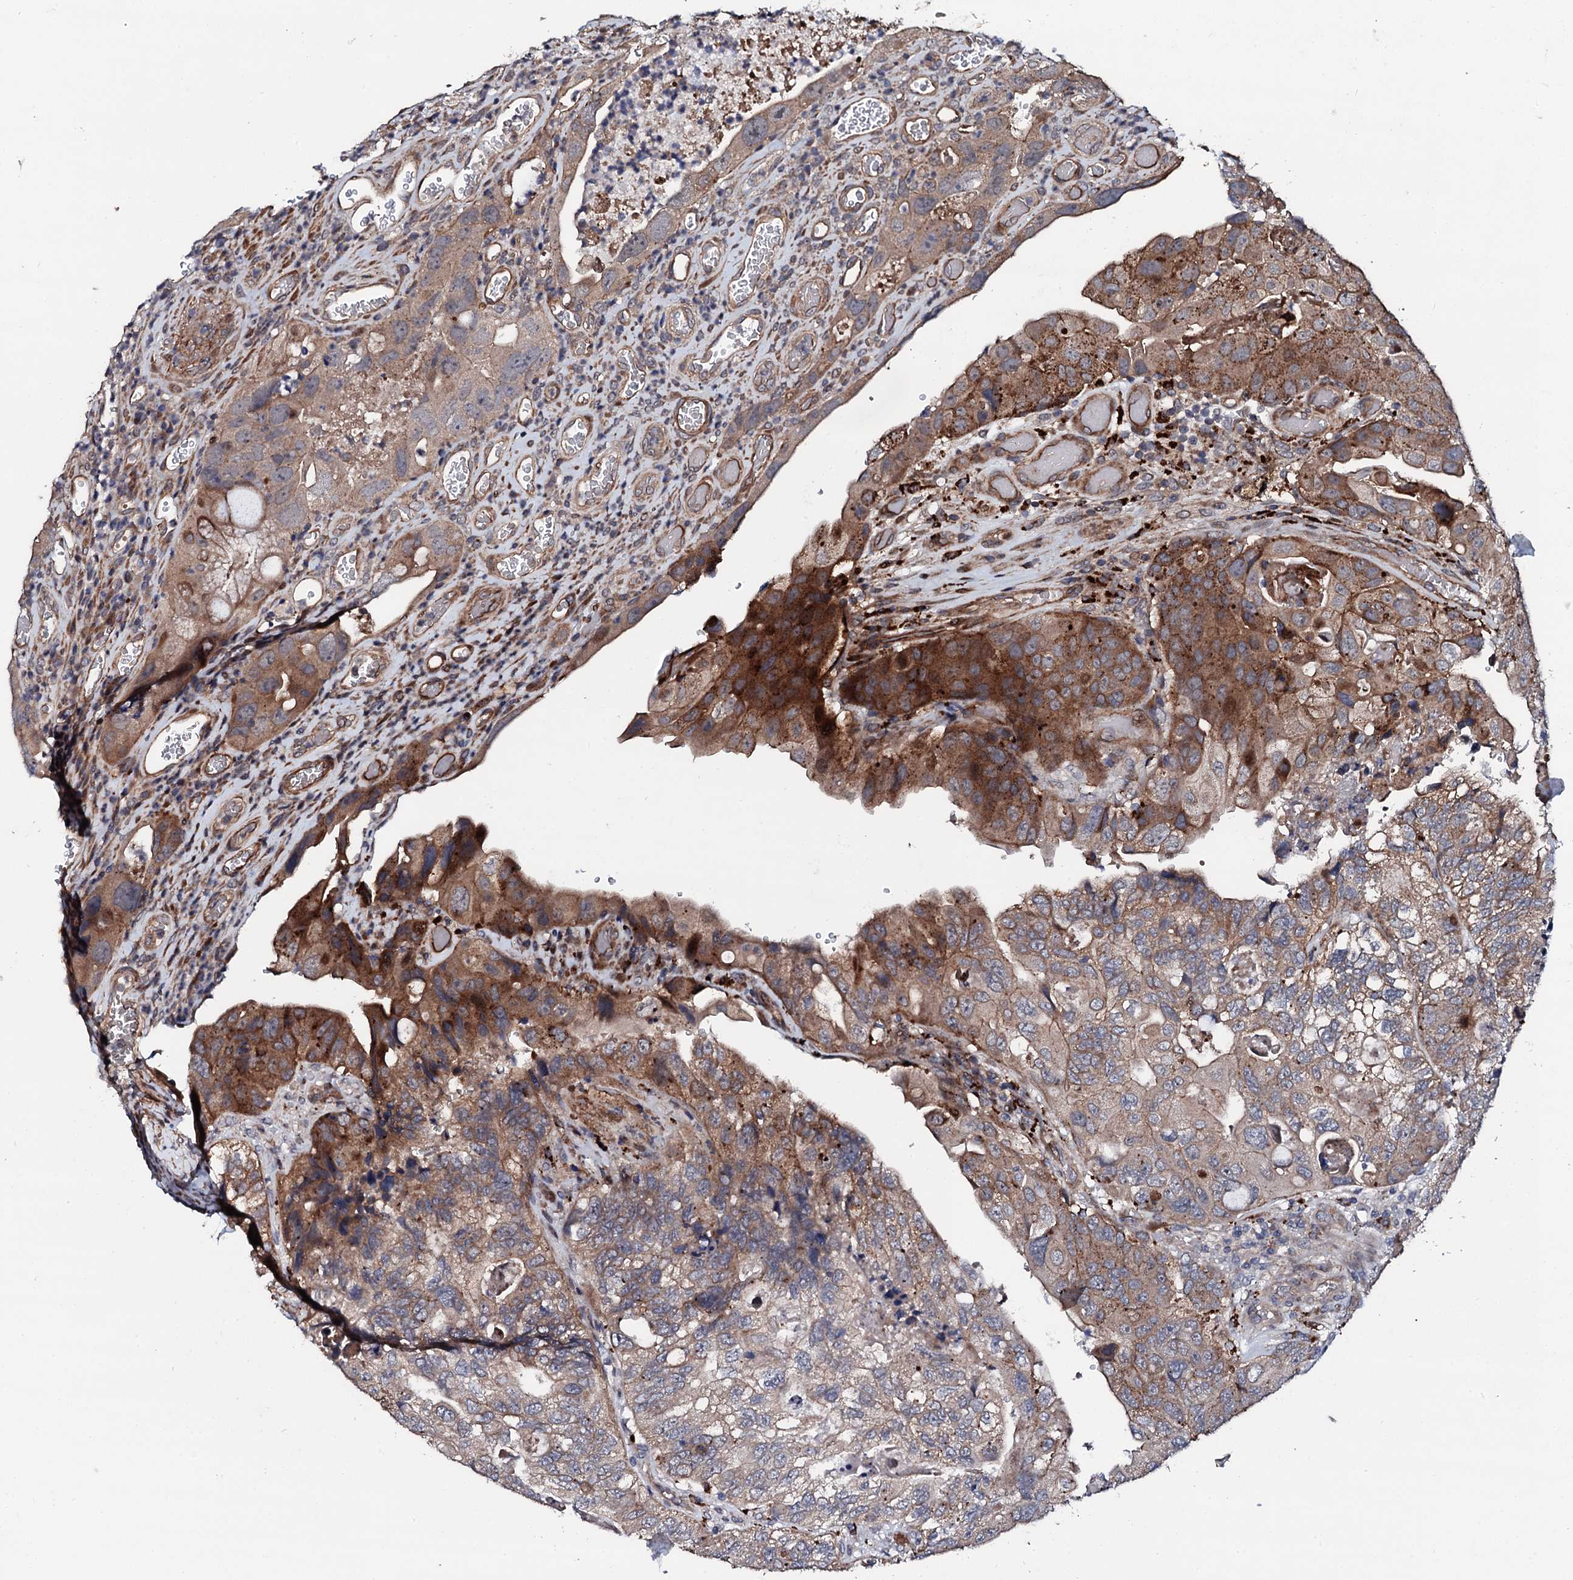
{"staining": {"intensity": "moderate", "quantity": "25%-75%", "location": "cytoplasmic/membranous"}, "tissue": "colorectal cancer", "cell_type": "Tumor cells", "image_type": "cancer", "snomed": [{"axis": "morphology", "description": "Adenocarcinoma, NOS"}, {"axis": "topography", "description": "Rectum"}], "caption": "Protein staining of colorectal adenocarcinoma tissue exhibits moderate cytoplasmic/membranous positivity in approximately 25%-75% of tumor cells.", "gene": "CIAO2A", "patient": {"sex": "male", "age": 63}}